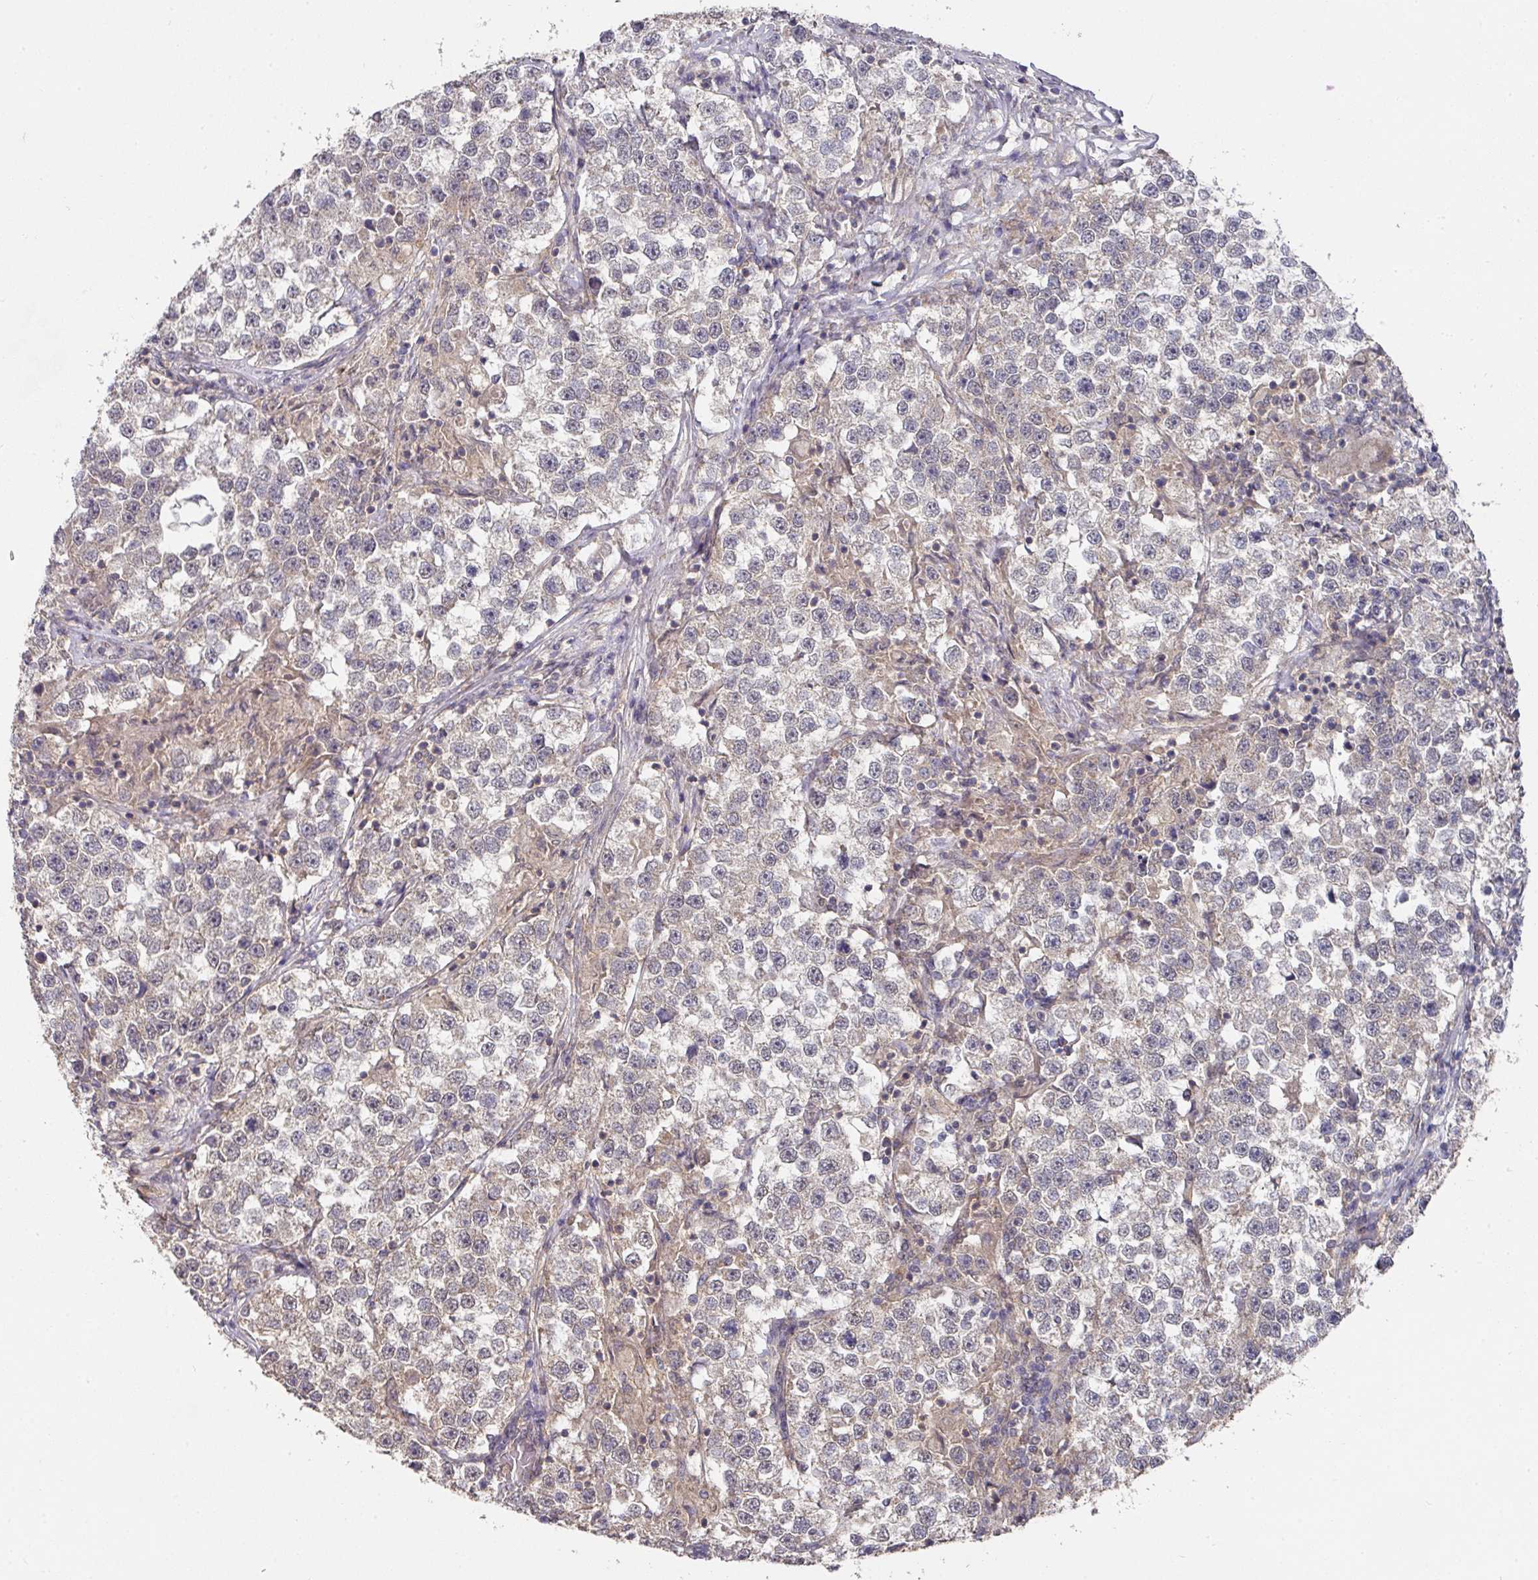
{"staining": {"intensity": "weak", "quantity": "<25%", "location": "cytoplasmic/membranous"}, "tissue": "testis cancer", "cell_type": "Tumor cells", "image_type": "cancer", "snomed": [{"axis": "morphology", "description": "Seminoma, NOS"}, {"axis": "topography", "description": "Testis"}], "caption": "There is no significant expression in tumor cells of testis cancer.", "gene": "EXTL3", "patient": {"sex": "male", "age": 46}}